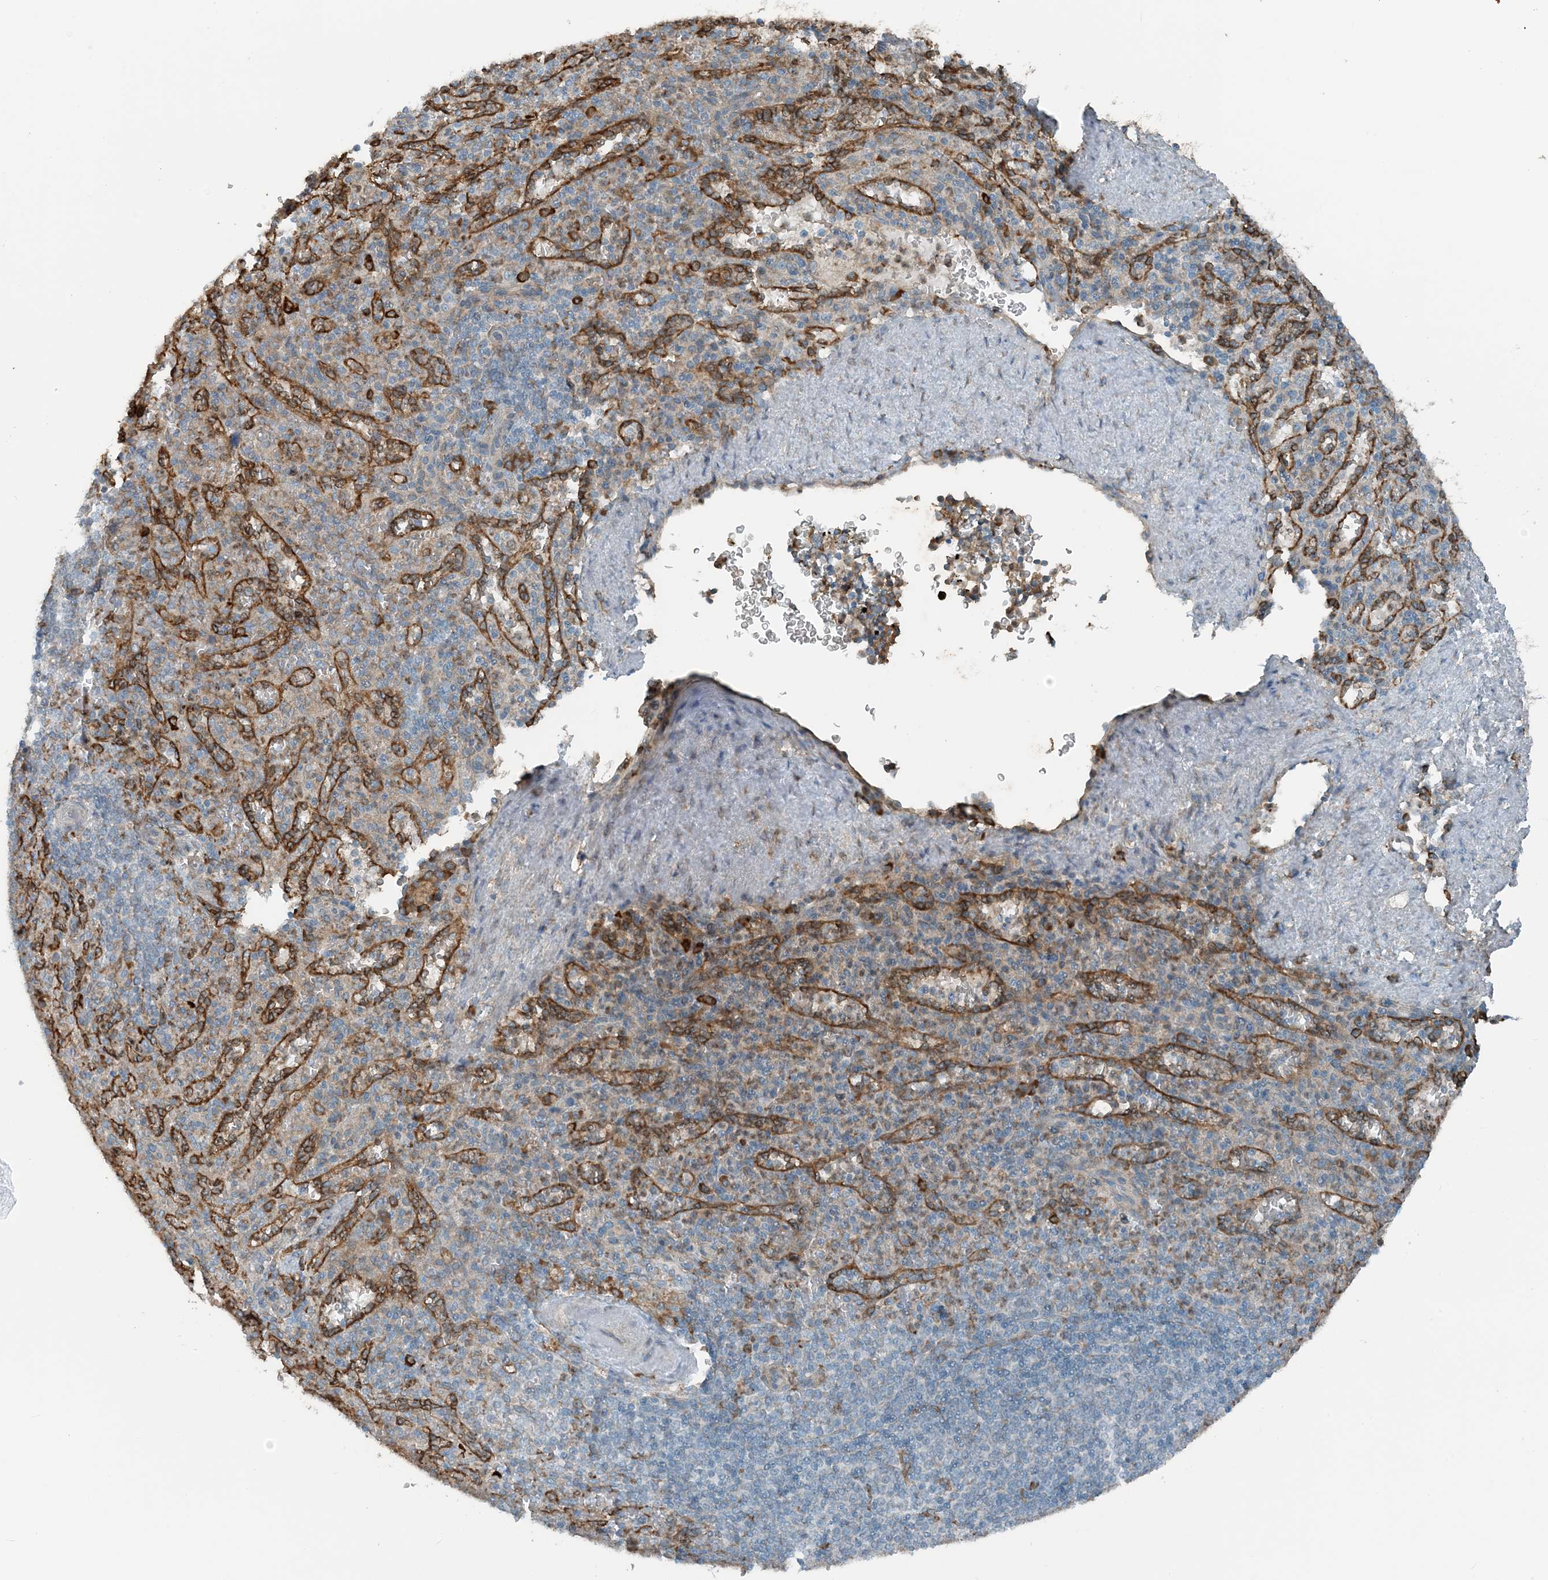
{"staining": {"intensity": "moderate", "quantity": "<25%", "location": "cytoplasmic/membranous"}, "tissue": "spleen", "cell_type": "Cells in red pulp", "image_type": "normal", "snomed": [{"axis": "morphology", "description": "Normal tissue, NOS"}, {"axis": "topography", "description": "Spleen"}], "caption": "Unremarkable spleen reveals moderate cytoplasmic/membranous staining in approximately <25% of cells in red pulp, visualized by immunohistochemistry. The staining was performed using DAB (3,3'-diaminobenzidine) to visualize the protein expression in brown, while the nuclei were stained in blue with hematoxylin (Magnification: 20x).", "gene": "CERKL", "patient": {"sex": "female", "age": 74}}